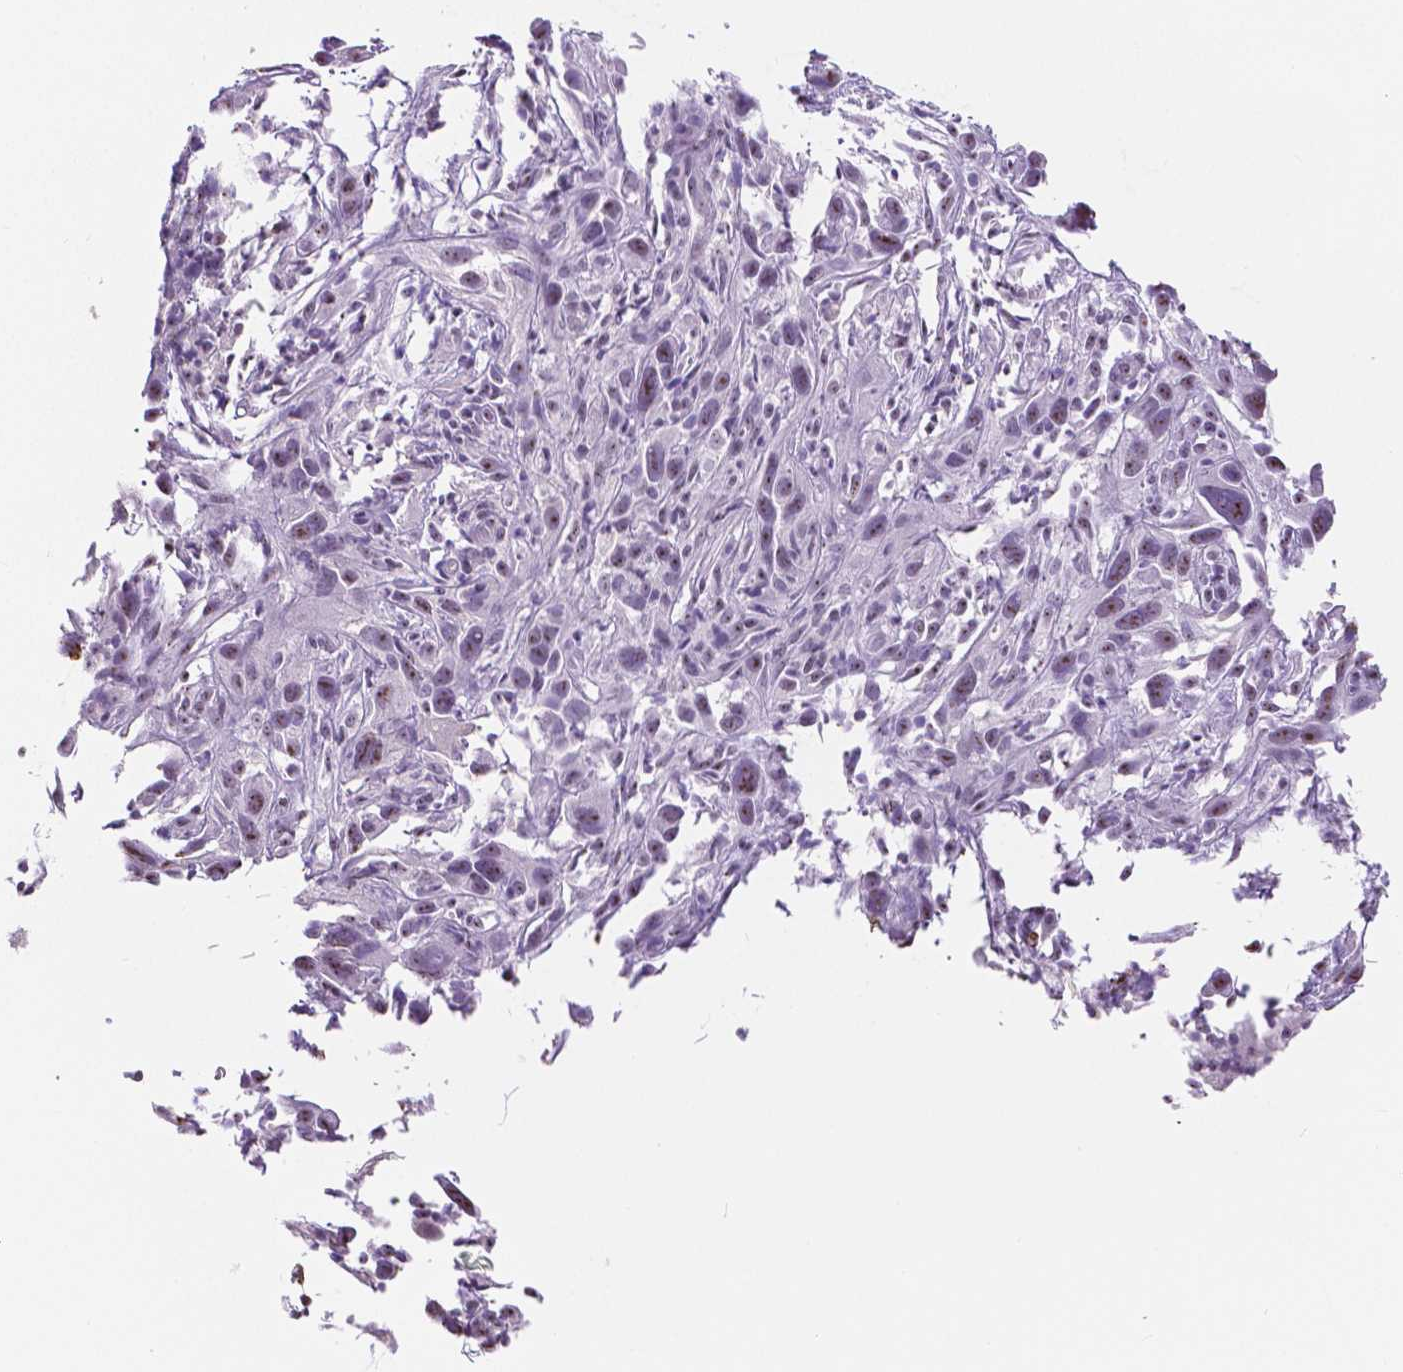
{"staining": {"intensity": "negative", "quantity": "none", "location": "none"}, "tissue": "cervical cancer", "cell_type": "Tumor cells", "image_type": "cancer", "snomed": [{"axis": "morphology", "description": "Squamous cell carcinoma, NOS"}, {"axis": "topography", "description": "Cervix"}], "caption": "A histopathology image of squamous cell carcinoma (cervical) stained for a protein displays no brown staining in tumor cells.", "gene": "NHP2", "patient": {"sex": "female", "age": 37}}